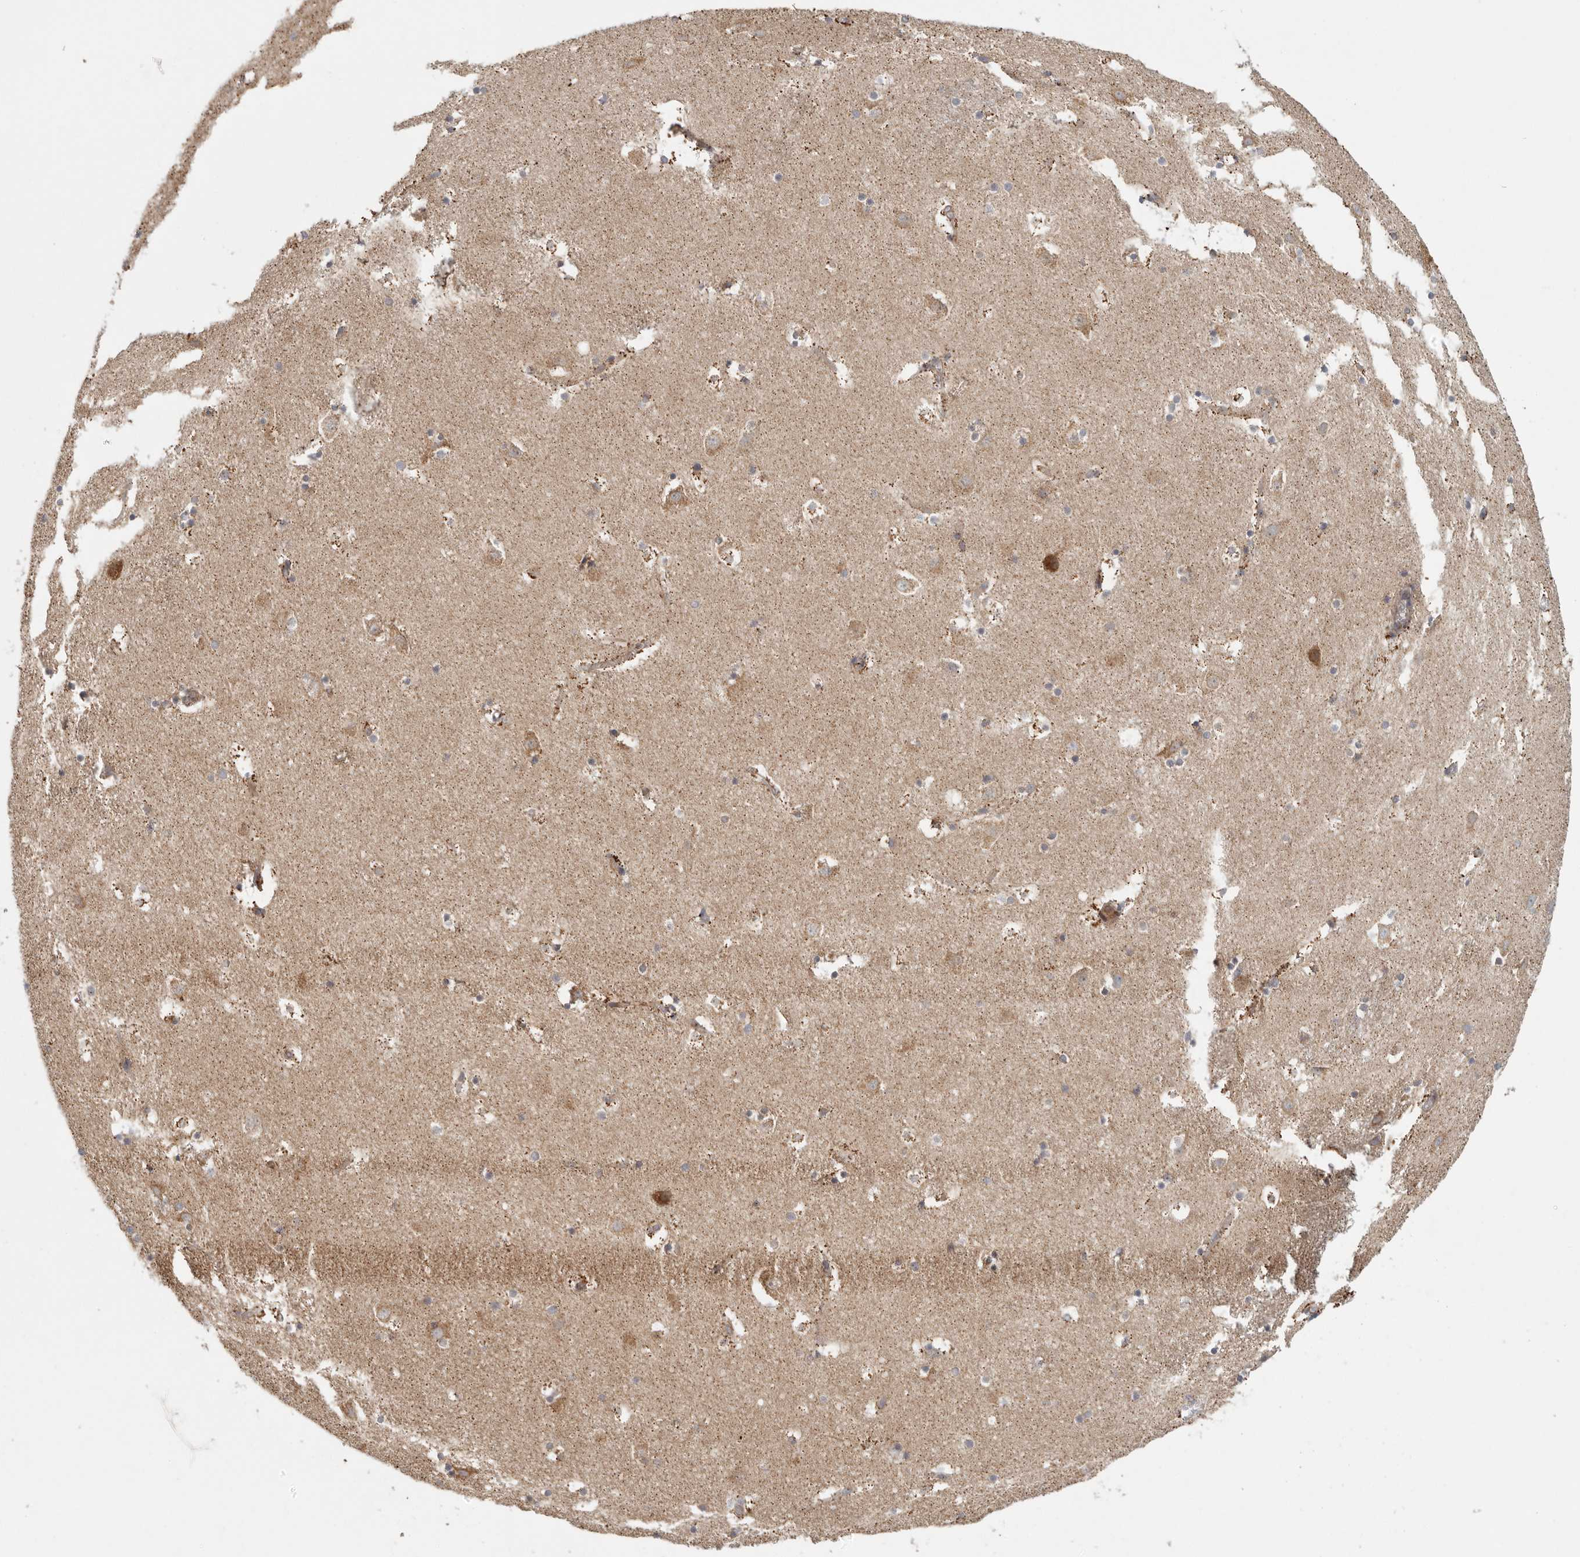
{"staining": {"intensity": "moderate", "quantity": "25%-75%", "location": "cytoplasmic/membranous"}, "tissue": "caudate", "cell_type": "Glial cells", "image_type": "normal", "snomed": [{"axis": "morphology", "description": "Normal tissue, NOS"}, {"axis": "topography", "description": "Lateral ventricle wall"}], "caption": "A histopathology image of human caudate stained for a protein displays moderate cytoplasmic/membranous brown staining in glial cells.", "gene": "BCAP29", "patient": {"sex": "male", "age": 45}}